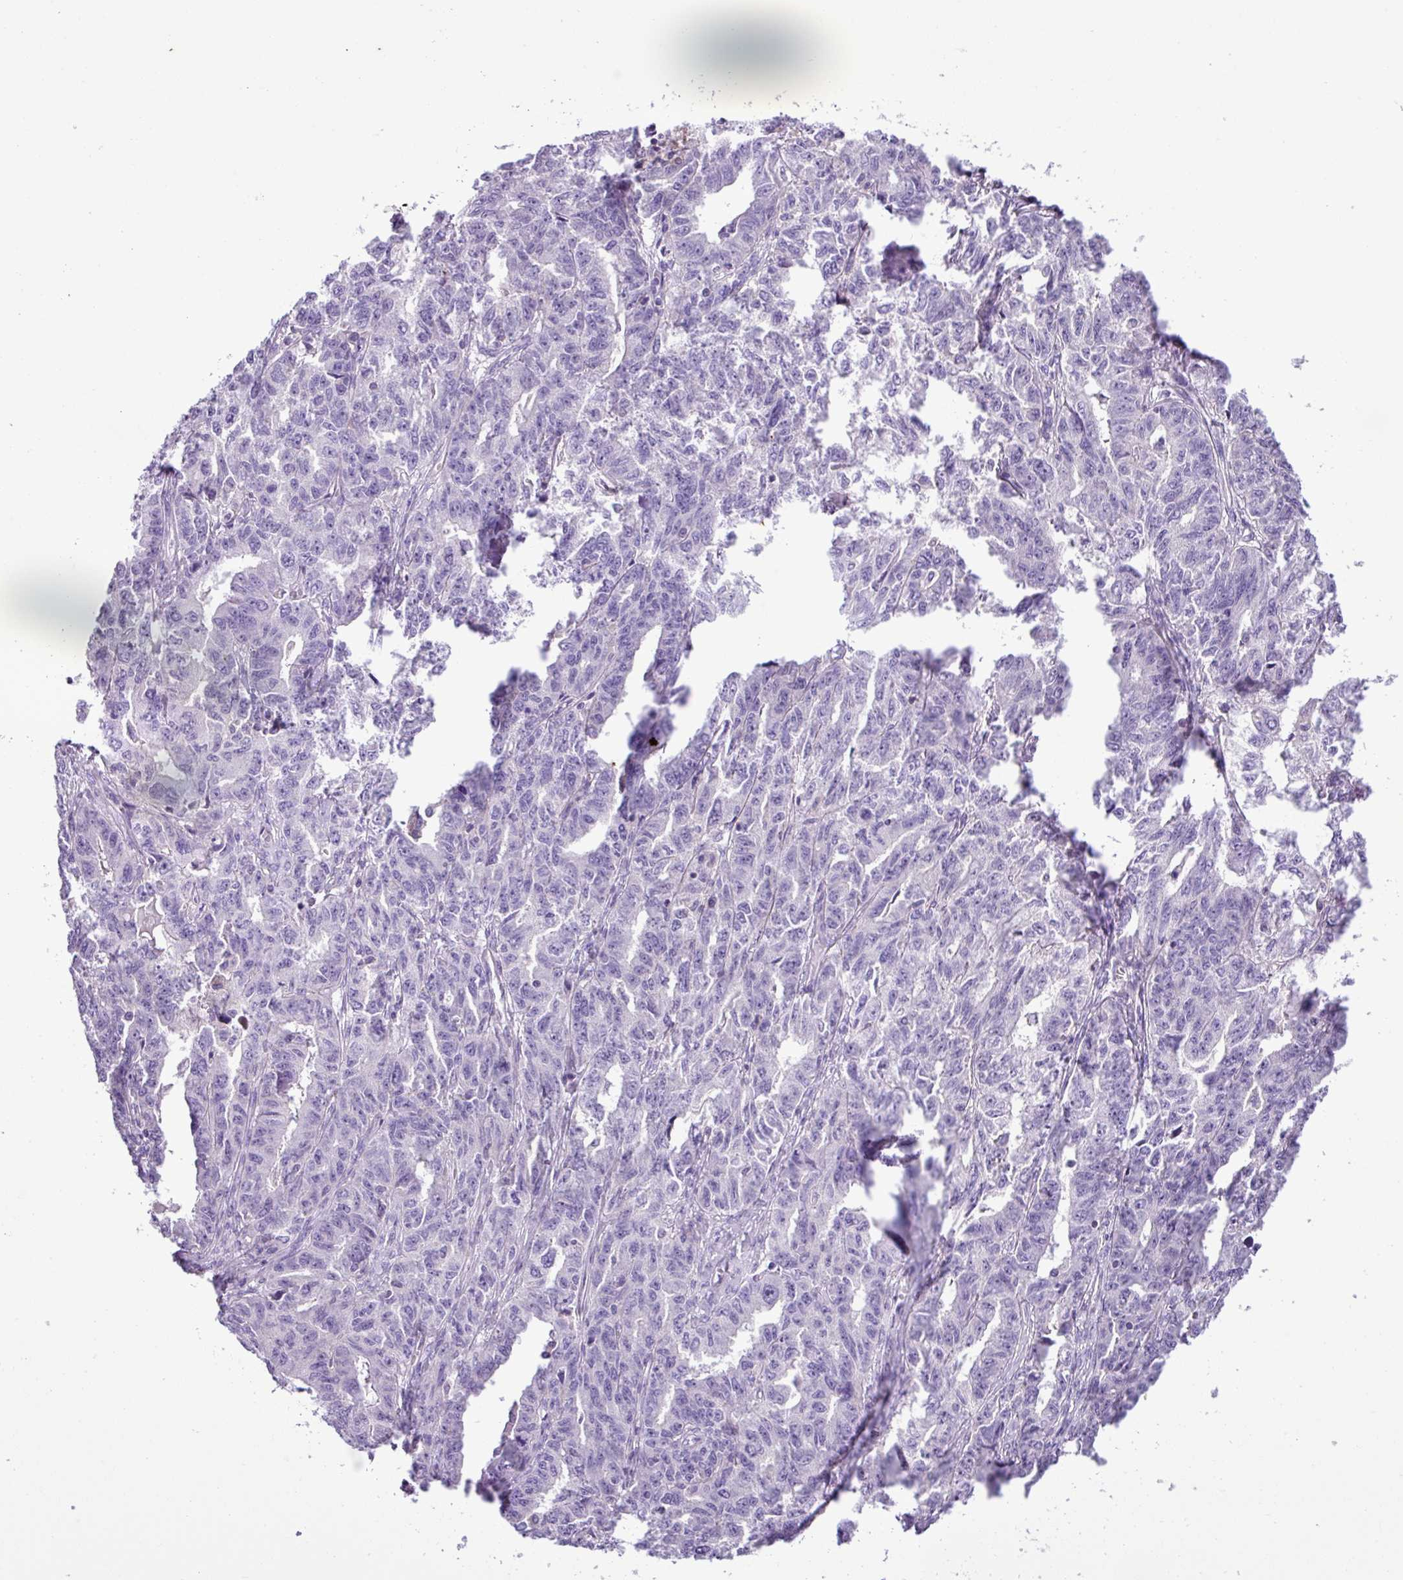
{"staining": {"intensity": "negative", "quantity": "none", "location": "none"}, "tissue": "ovarian cancer", "cell_type": "Tumor cells", "image_type": "cancer", "snomed": [{"axis": "morphology", "description": "Adenocarcinoma, NOS"}, {"axis": "morphology", "description": "Carcinoma, endometroid"}, {"axis": "topography", "description": "Ovary"}], "caption": "Tumor cells are negative for brown protein staining in ovarian cancer (endometroid carcinoma). (Stains: DAB immunohistochemistry with hematoxylin counter stain, Microscopy: brightfield microscopy at high magnification).", "gene": "ZNF334", "patient": {"sex": "female", "age": 72}}